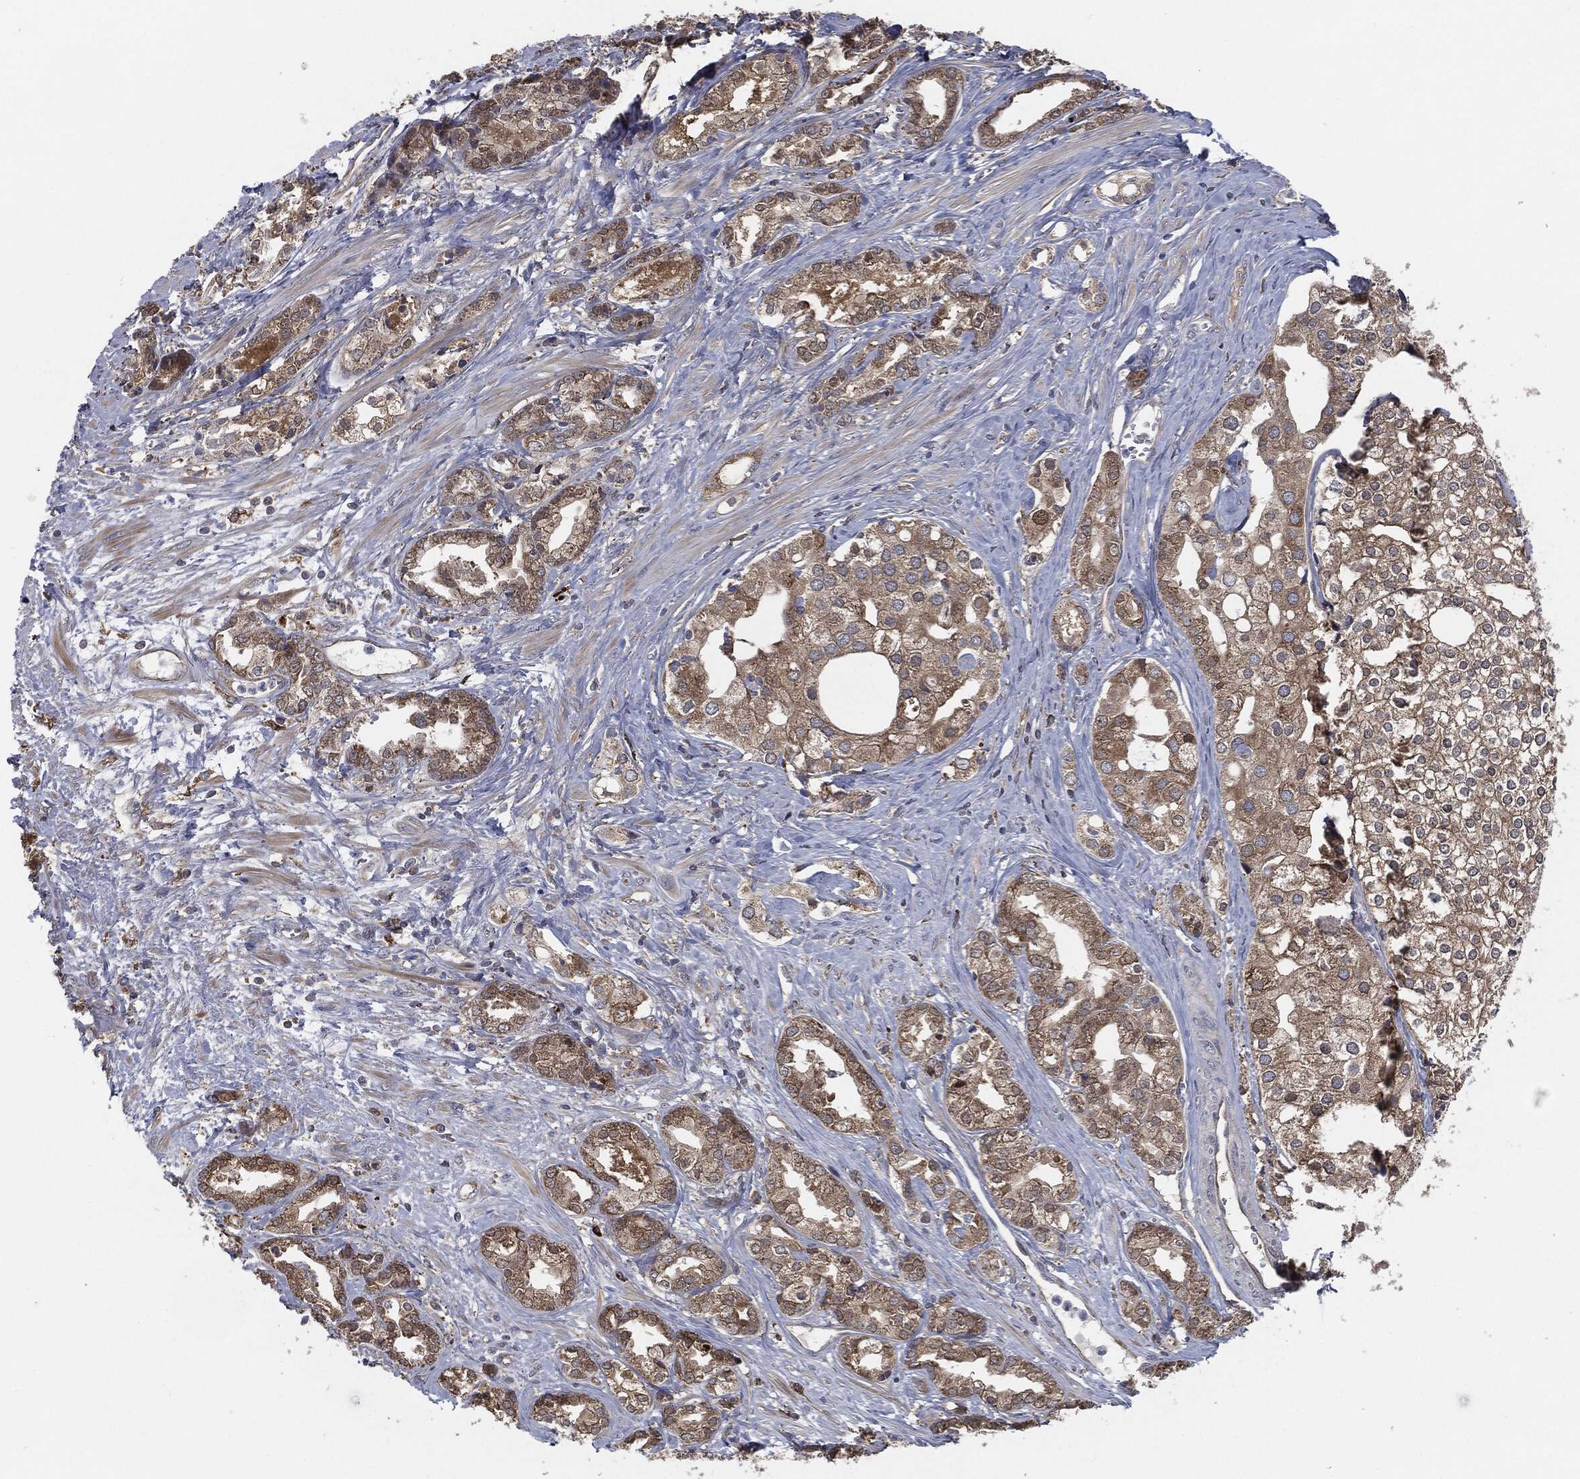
{"staining": {"intensity": "moderate", "quantity": ">75%", "location": "cytoplasmic/membranous"}, "tissue": "prostate cancer", "cell_type": "Tumor cells", "image_type": "cancer", "snomed": [{"axis": "morphology", "description": "Adenocarcinoma, NOS"}, {"axis": "topography", "description": "Prostate and seminal vesicle, NOS"}, {"axis": "topography", "description": "Prostate"}], "caption": "Immunohistochemistry of human adenocarcinoma (prostate) shows medium levels of moderate cytoplasmic/membranous positivity in approximately >75% of tumor cells. (IHC, brightfield microscopy, high magnification).", "gene": "PRDX4", "patient": {"sex": "male", "age": 62}}